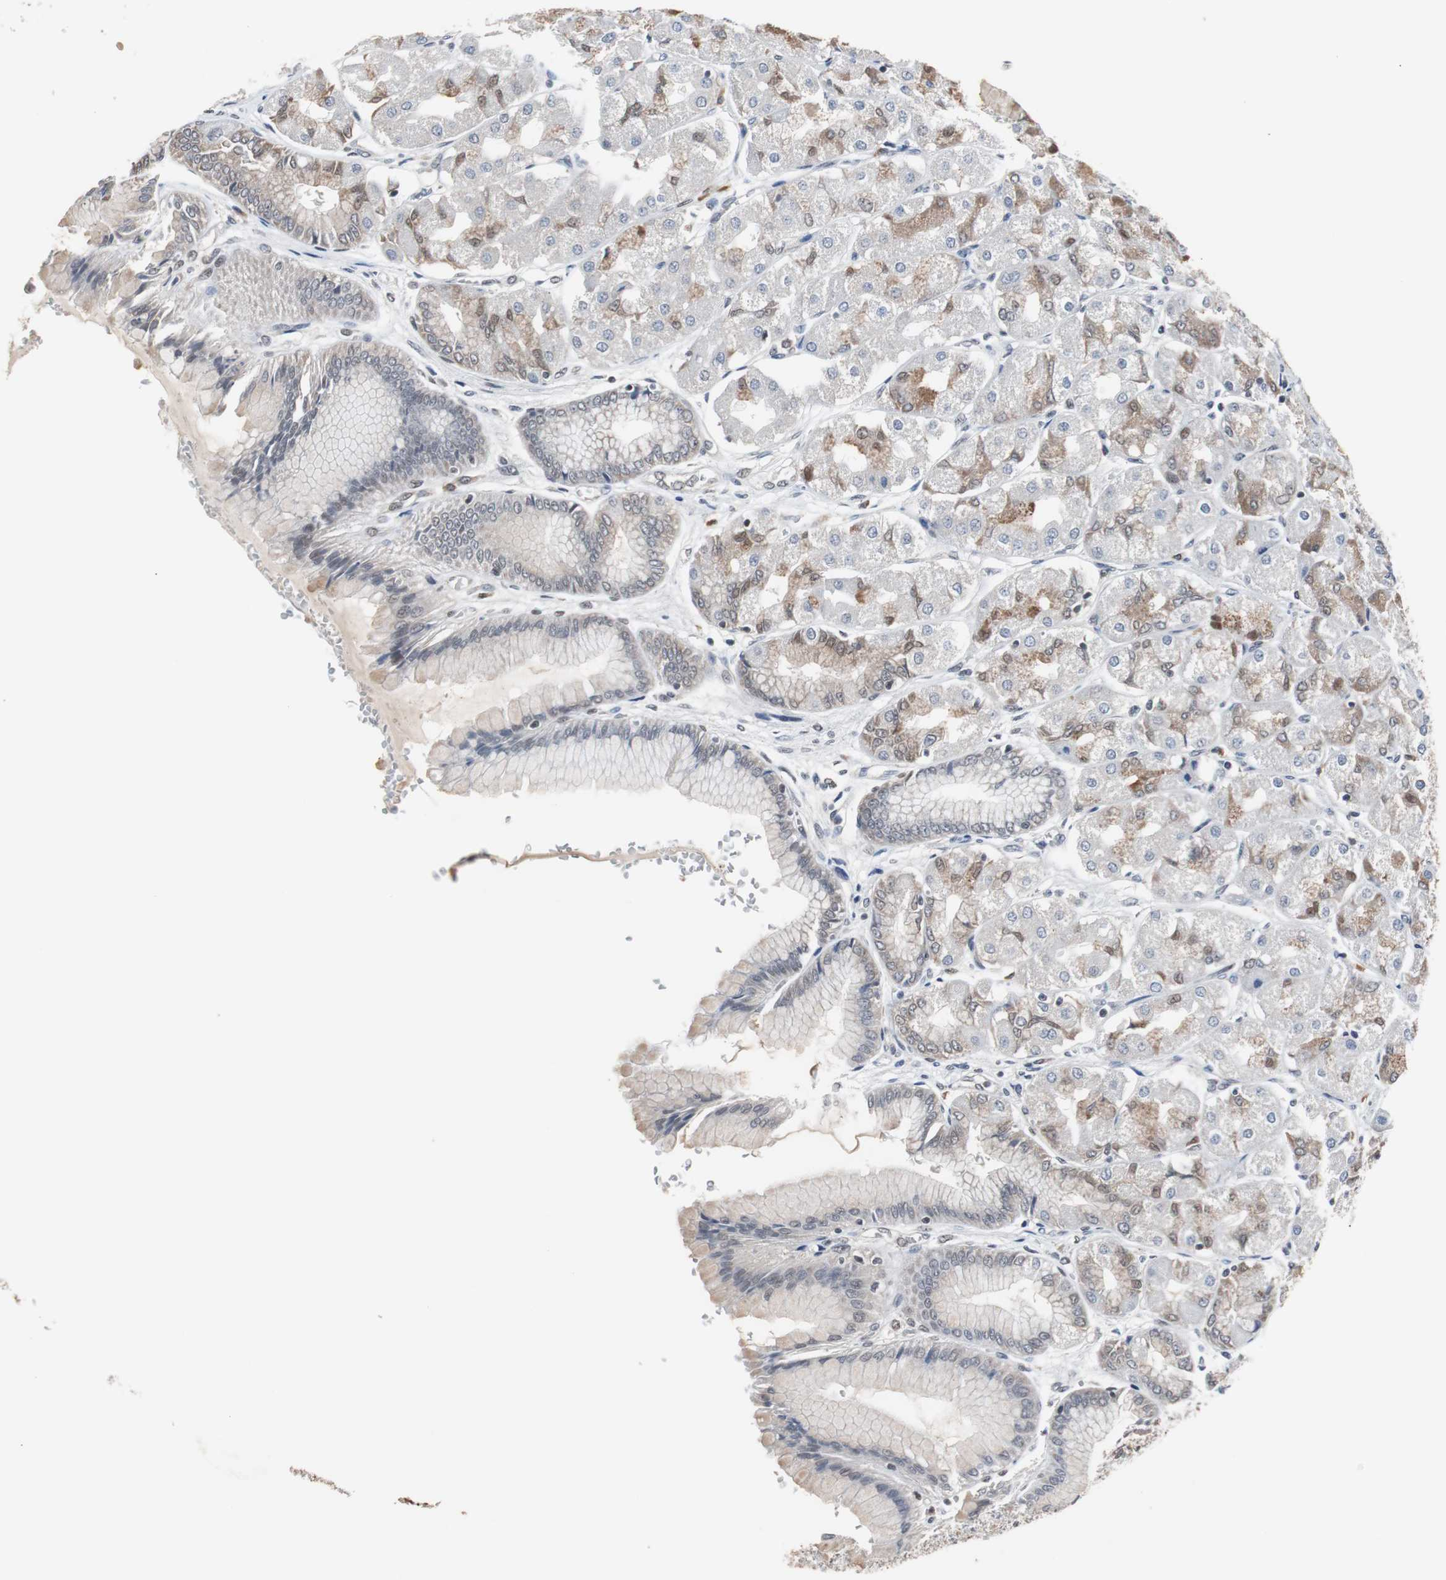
{"staining": {"intensity": "moderate", "quantity": "25%-75%", "location": "cytoplasmic/membranous"}, "tissue": "stomach", "cell_type": "Glandular cells", "image_type": "normal", "snomed": [{"axis": "morphology", "description": "Normal tissue, NOS"}, {"axis": "morphology", "description": "Adenocarcinoma, NOS"}, {"axis": "topography", "description": "Stomach"}, {"axis": "topography", "description": "Stomach, lower"}], "caption": "Stomach stained with immunohistochemistry (IHC) reveals moderate cytoplasmic/membranous staining in about 25%-75% of glandular cells.", "gene": "ZHX2", "patient": {"sex": "female", "age": 65}}